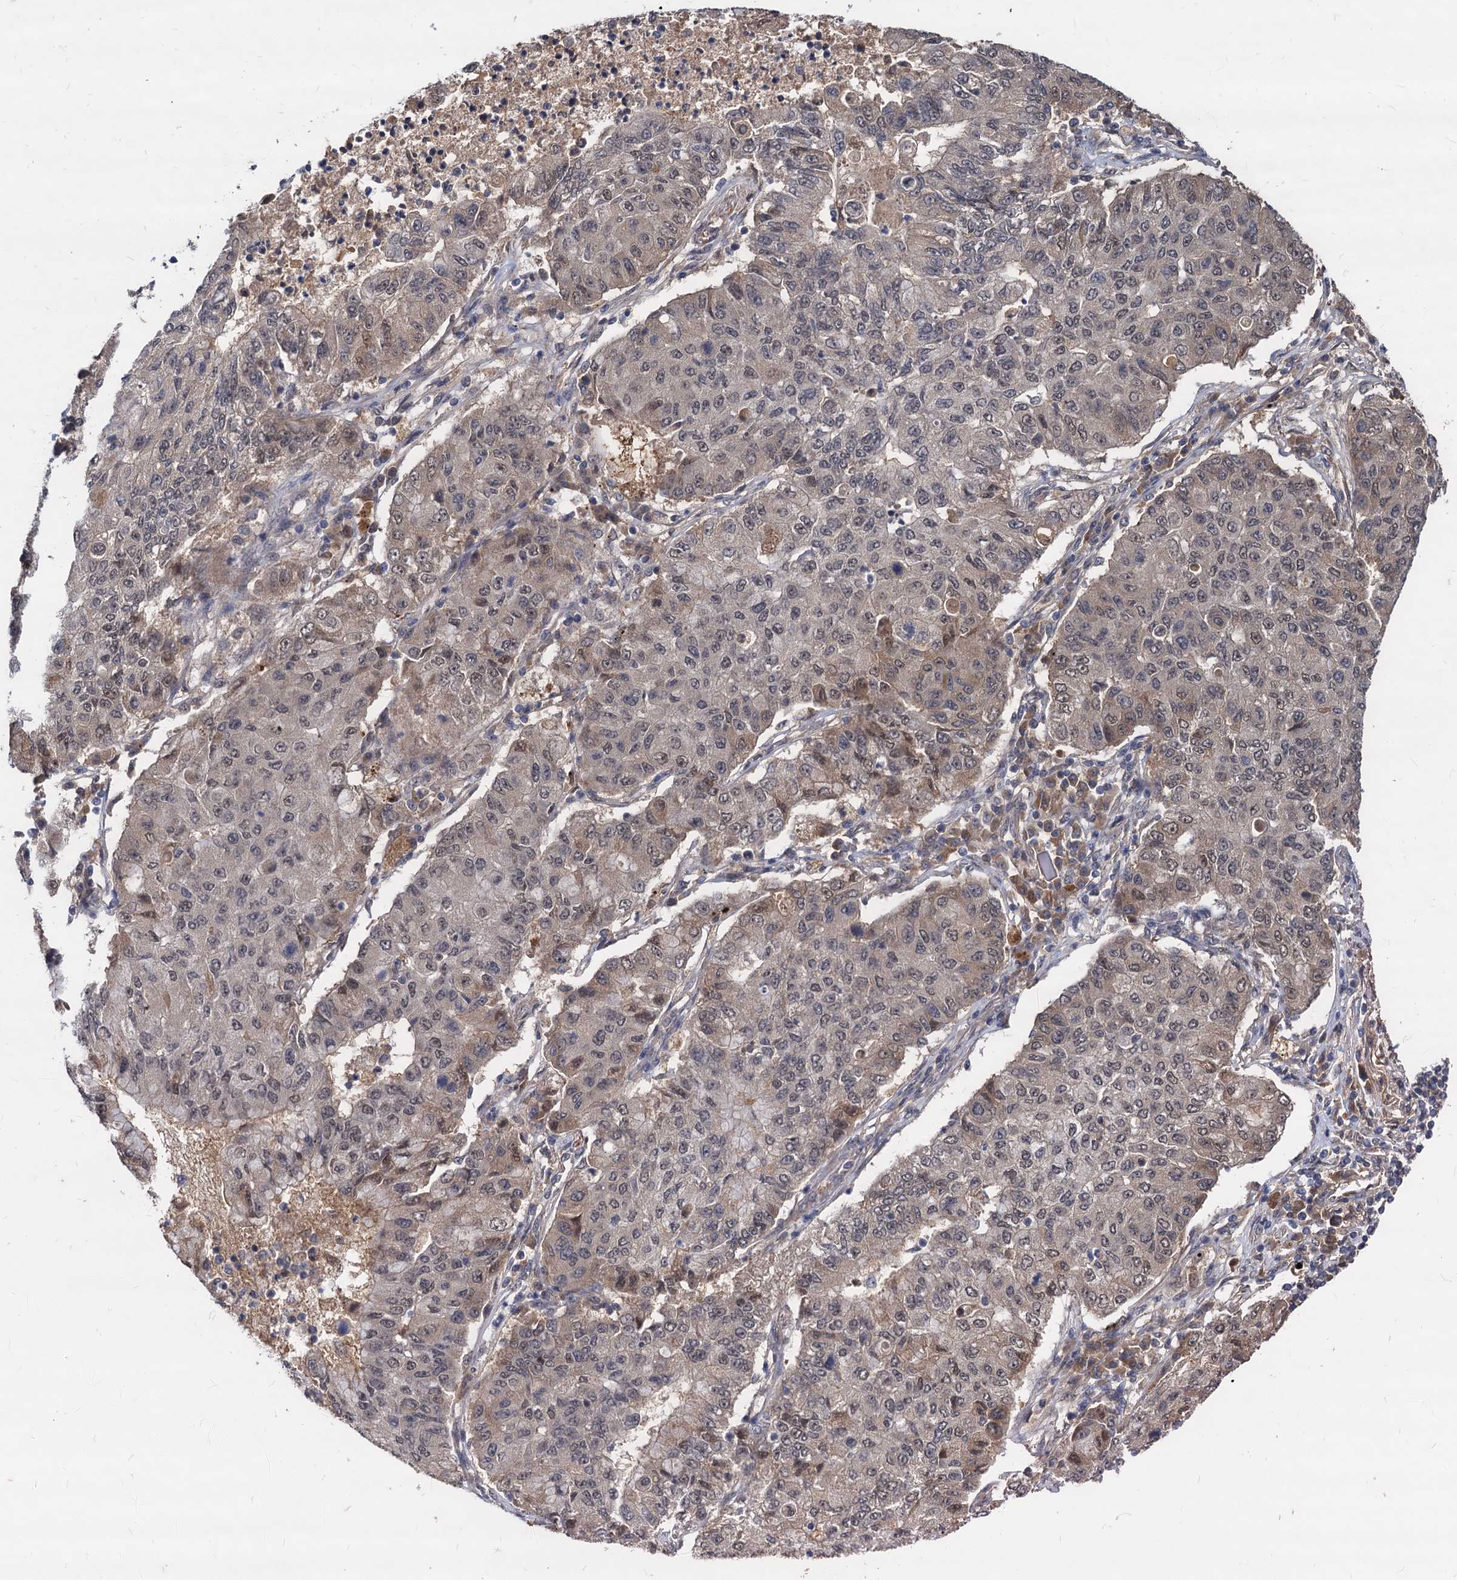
{"staining": {"intensity": "moderate", "quantity": "<25%", "location": "cytoplasmic/membranous,nuclear"}, "tissue": "lung cancer", "cell_type": "Tumor cells", "image_type": "cancer", "snomed": [{"axis": "morphology", "description": "Squamous cell carcinoma, NOS"}, {"axis": "topography", "description": "Lung"}], "caption": "Approximately <25% of tumor cells in squamous cell carcinoma (lung) reveal moderate cytoplasmic/membranous and nuclear protein positivity as visualized by brown immunohistochemical staining.", "gene": "PSMD4", "patient": {"sex": "male", "age": 74}}